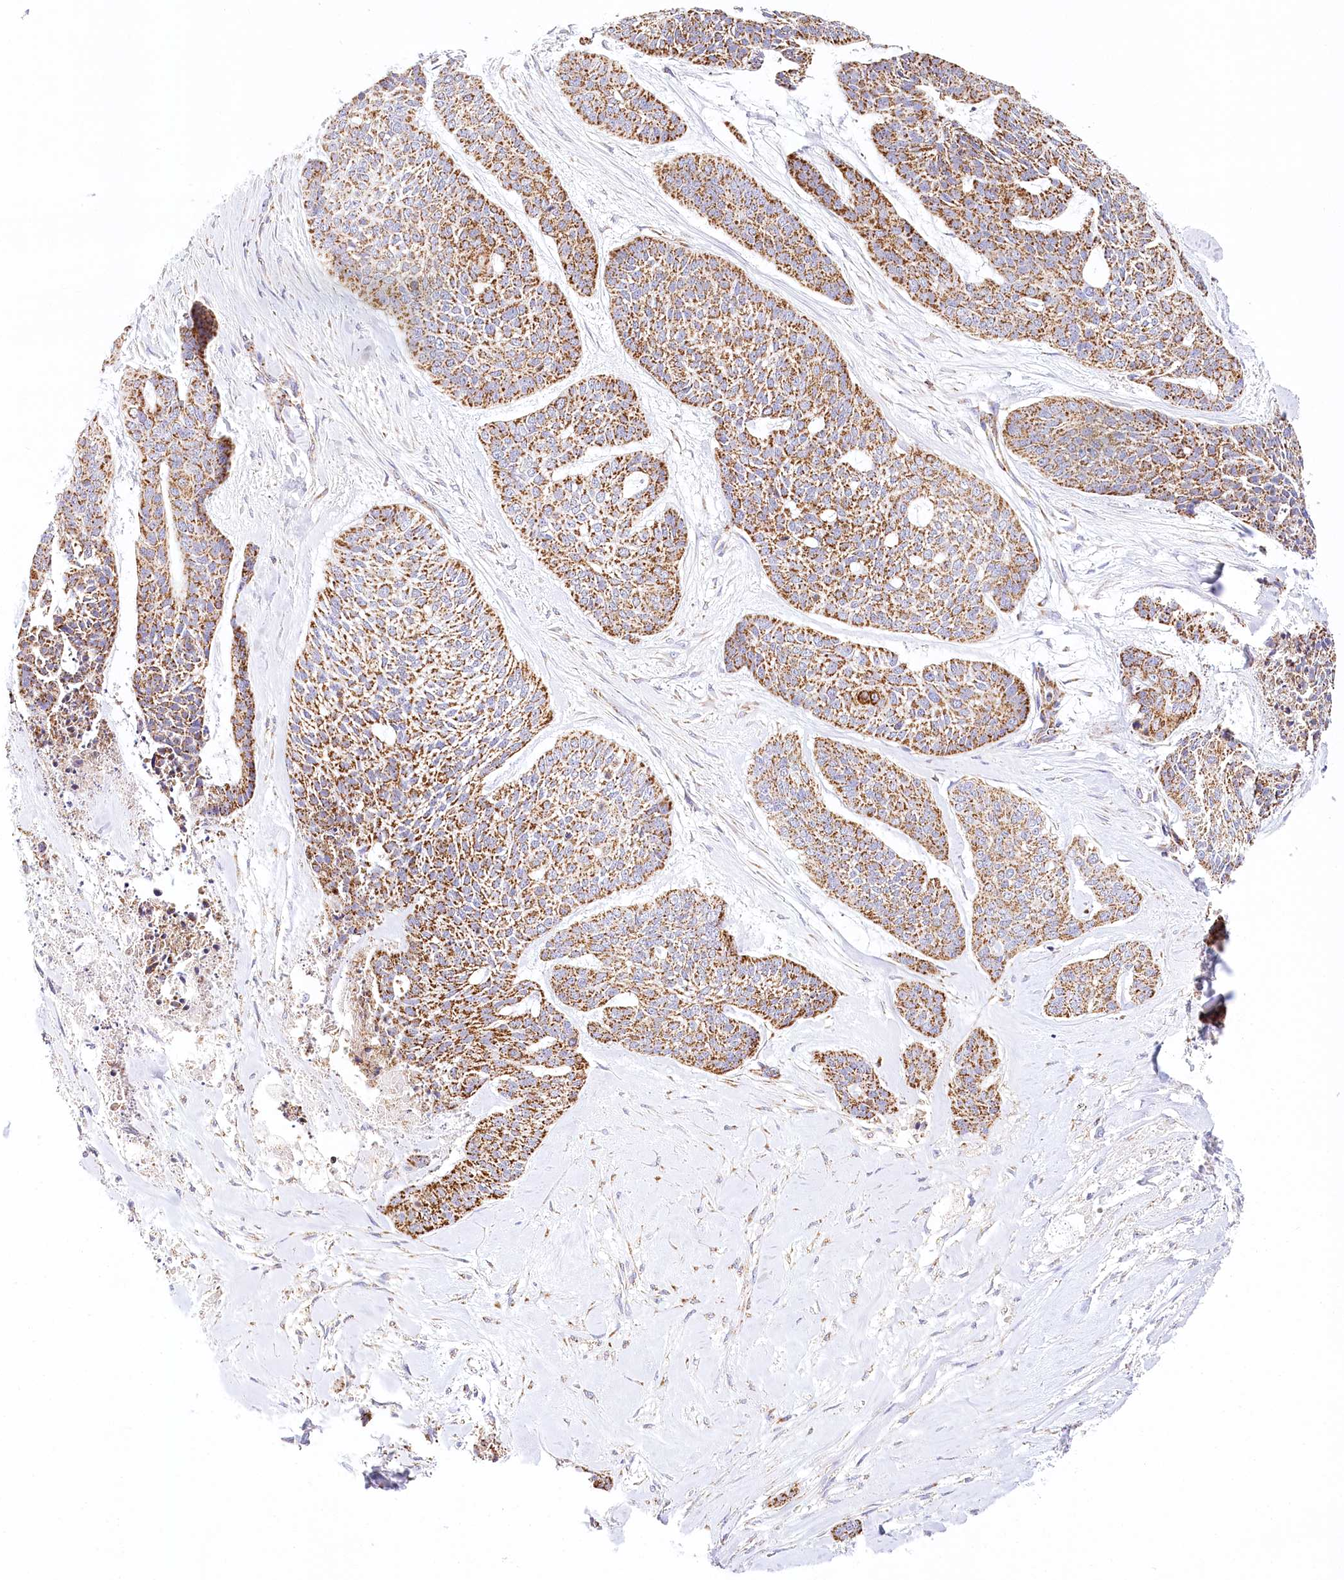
{"staining": {"intensity": "strong", "quantity": ">75%", "location": "cytoplasmic/membranous"}, "tissue": "skin cancer", "cell_type": "Tumor cells", "image_type": "cancer", "snomed": [{"axis": "morphology", "description": "Basal cell carcinoma"}, {"axis": "topography", "description": "Skin"}], "caption": "The micrograph shows immunohistochemical staining of skin cancer. There is strong cytoplasmic/membranous positivity is identified in approximately >75% of tumor cells.", "gene": "LSS", "patient": {"sex": "female", "age": 64}}